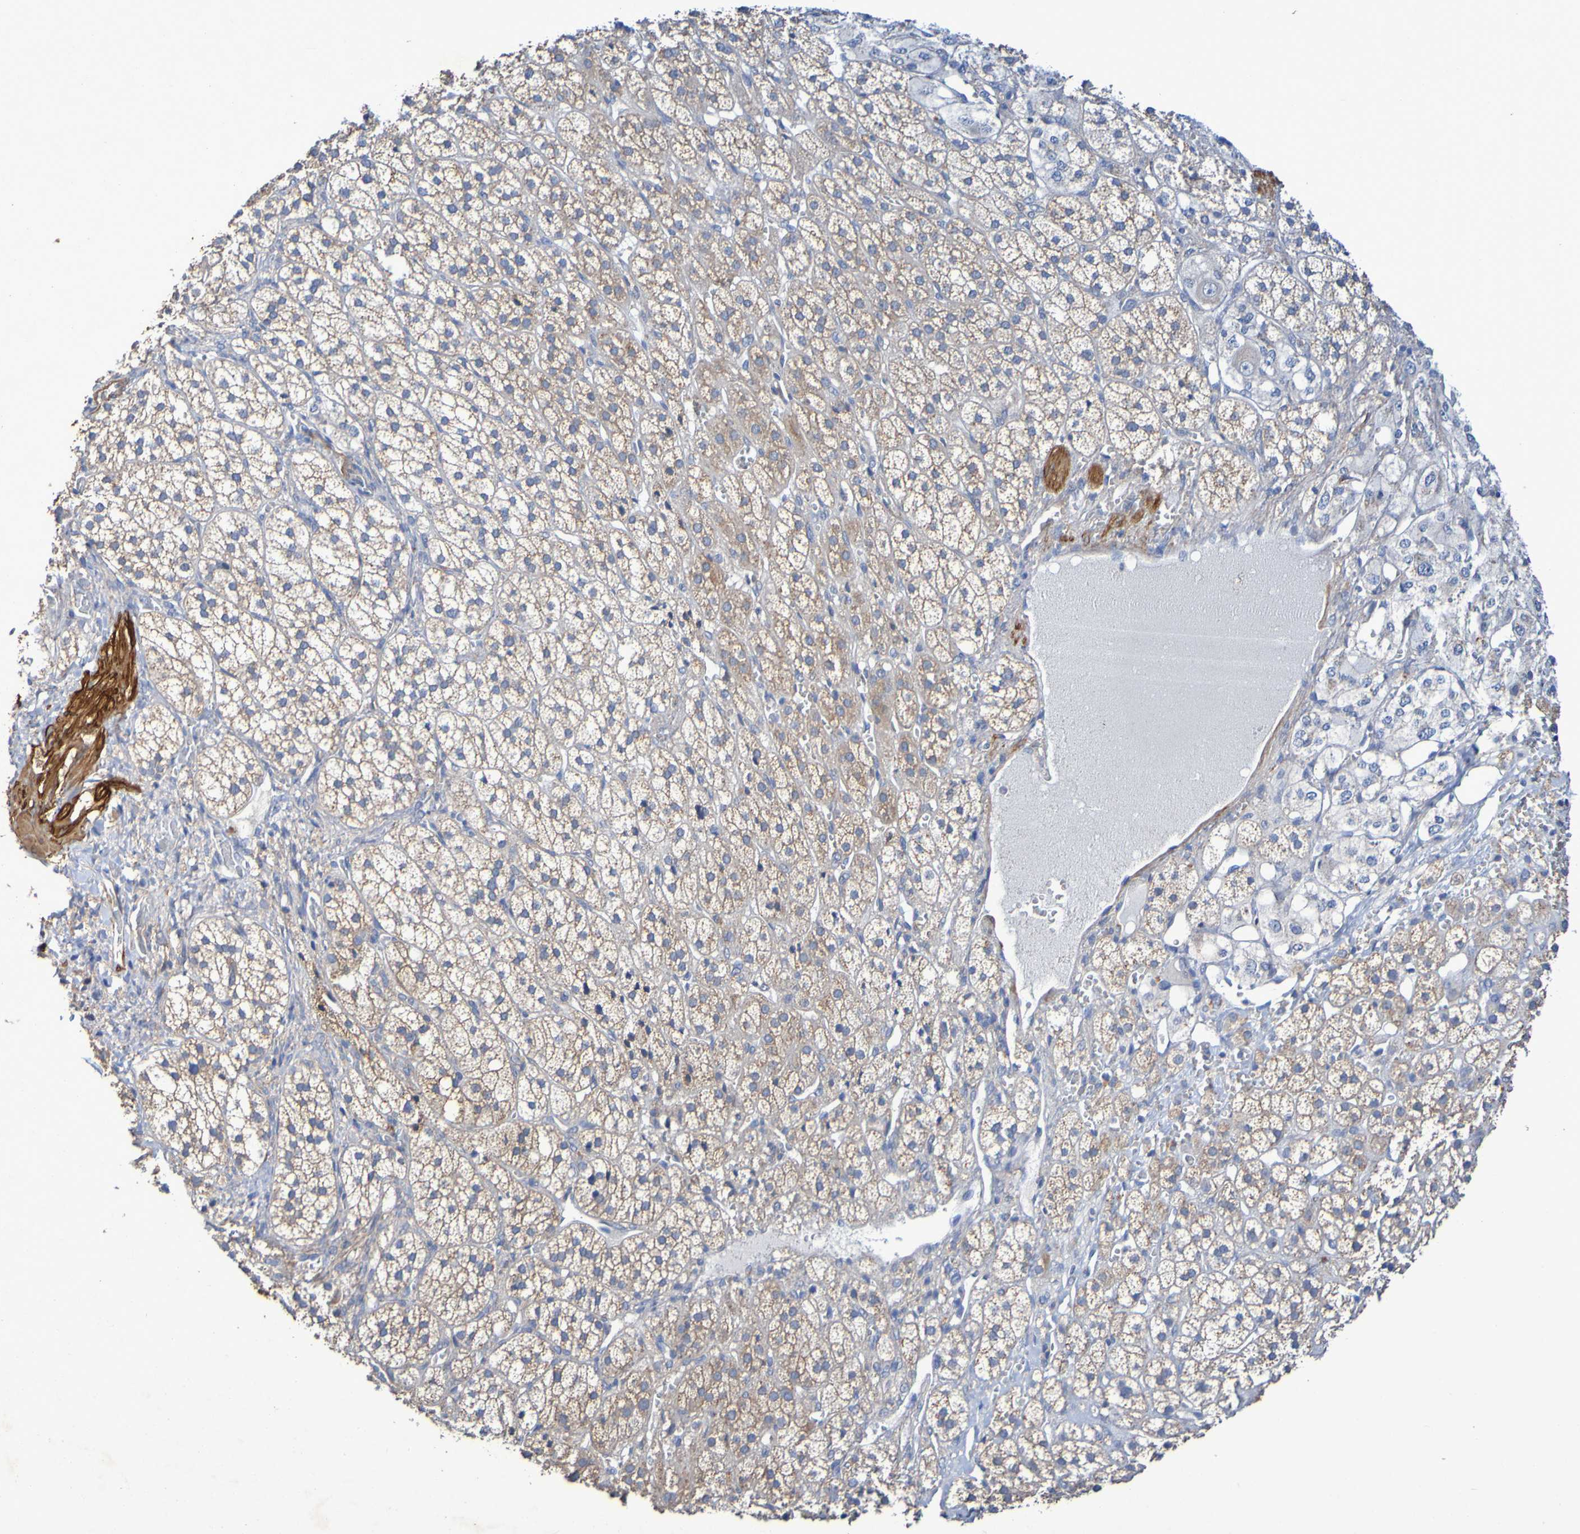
{"staining": {"intensity": "moderate", "quantity": "25%-75%", "location": "cytoplasmic/membranous"}, "tissue": "adrenal gland", "cell_type": "Glandular cells", "image_type": "normal", "snomed": [{"axis": "morphology", "description": "Normal tissue, NOS"}, {"axis": "topography", "description": "Adrenal gland"}], "caption": "Glandular cells exhibit medium levels of moderate cytoplasmic/membranous positivity in approximately 25%-75% of cells in benign human adrenal gland.", "gene": "SRPRB", "patient": {"sex": "male", "age": 56}}